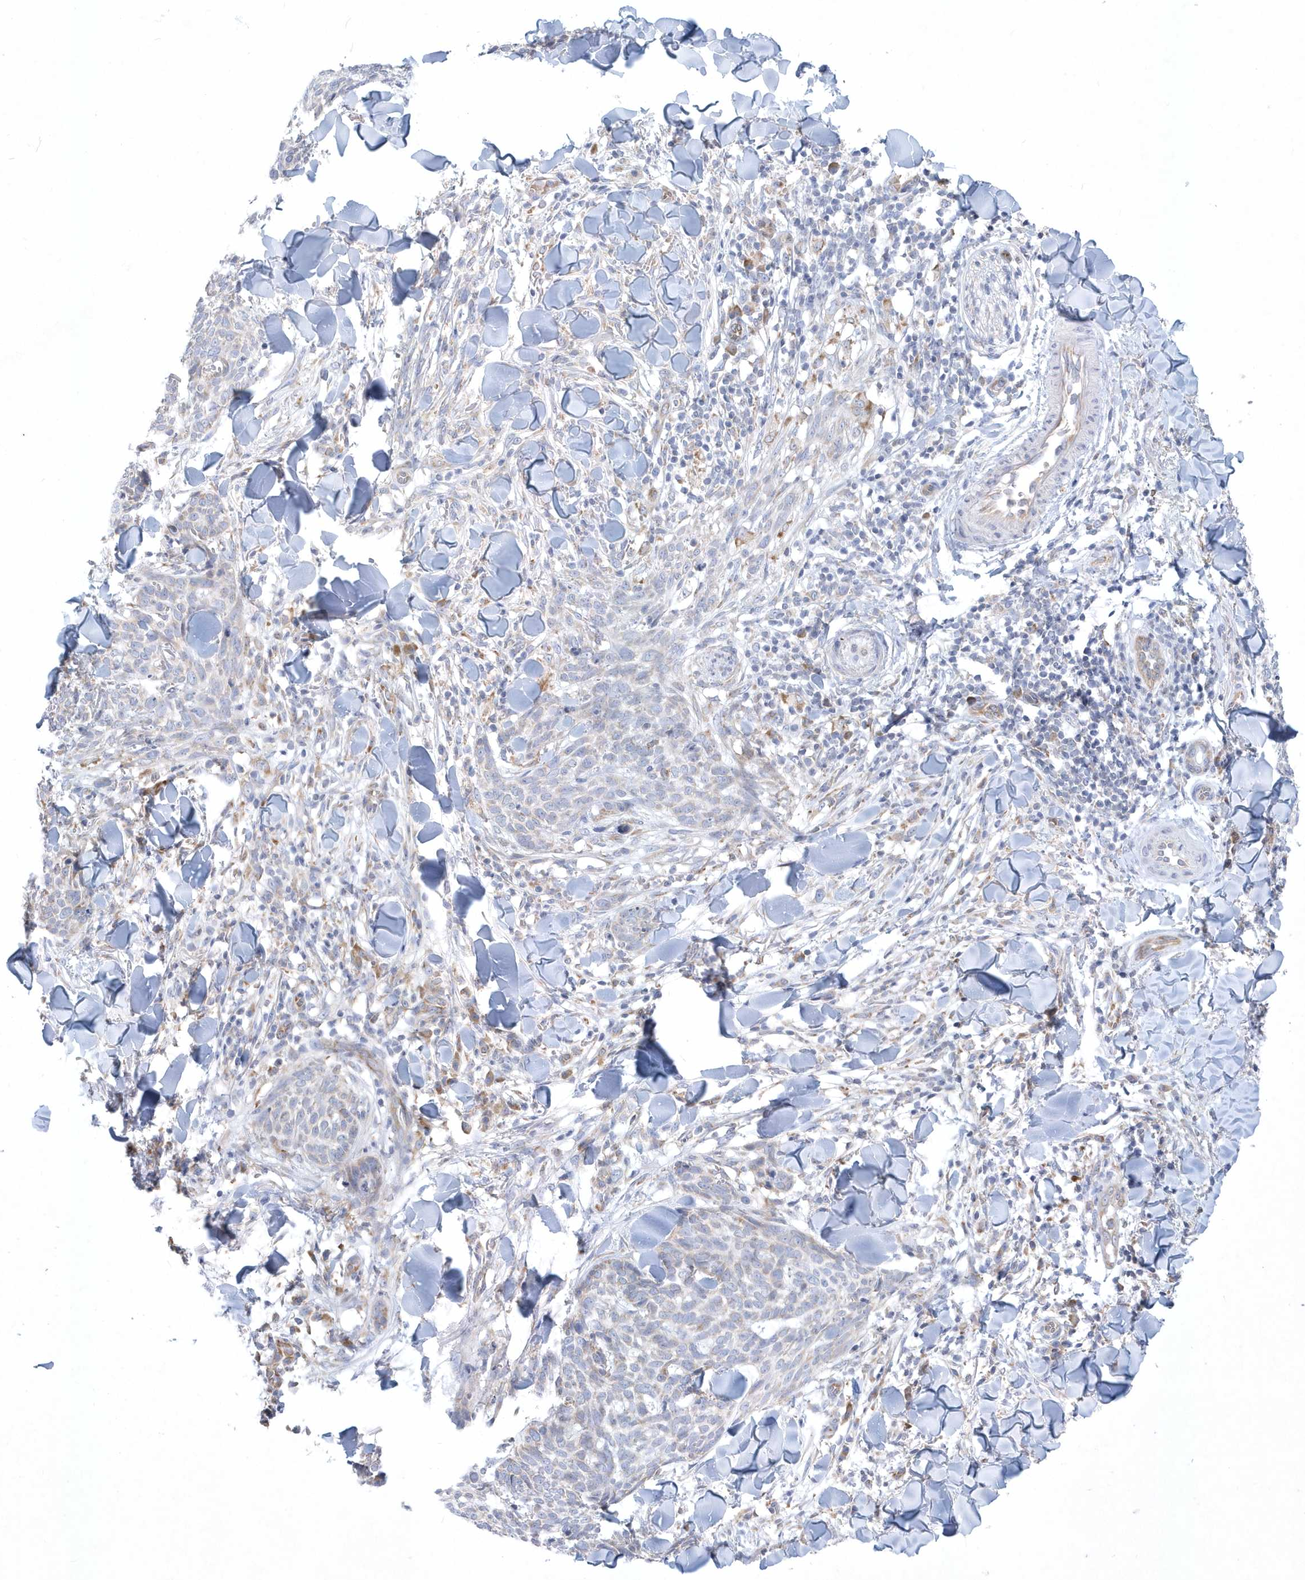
{"staining": {"intensity": "negative", "quantity": "none", "location": "none"}, "tissue": "skin cancer", "cell_type": "Tumor cells", "image_type": "cancer", "snomed": [{"axis": "morphology", "description": "Normal tissue, NOS"}, {"axis": "morphology", "description": "Basal cell carcinoma"}, {"axis": "topography", "description": "Skin"}], "caption": "Immunohistochemistry histopathology image of human basal cell carcinoma (skin) stained for a protein (brown), which exhibits no staining in tumor cells.", "gene": "DGAT1", "patient": {"sex": "male", "age": 50}}